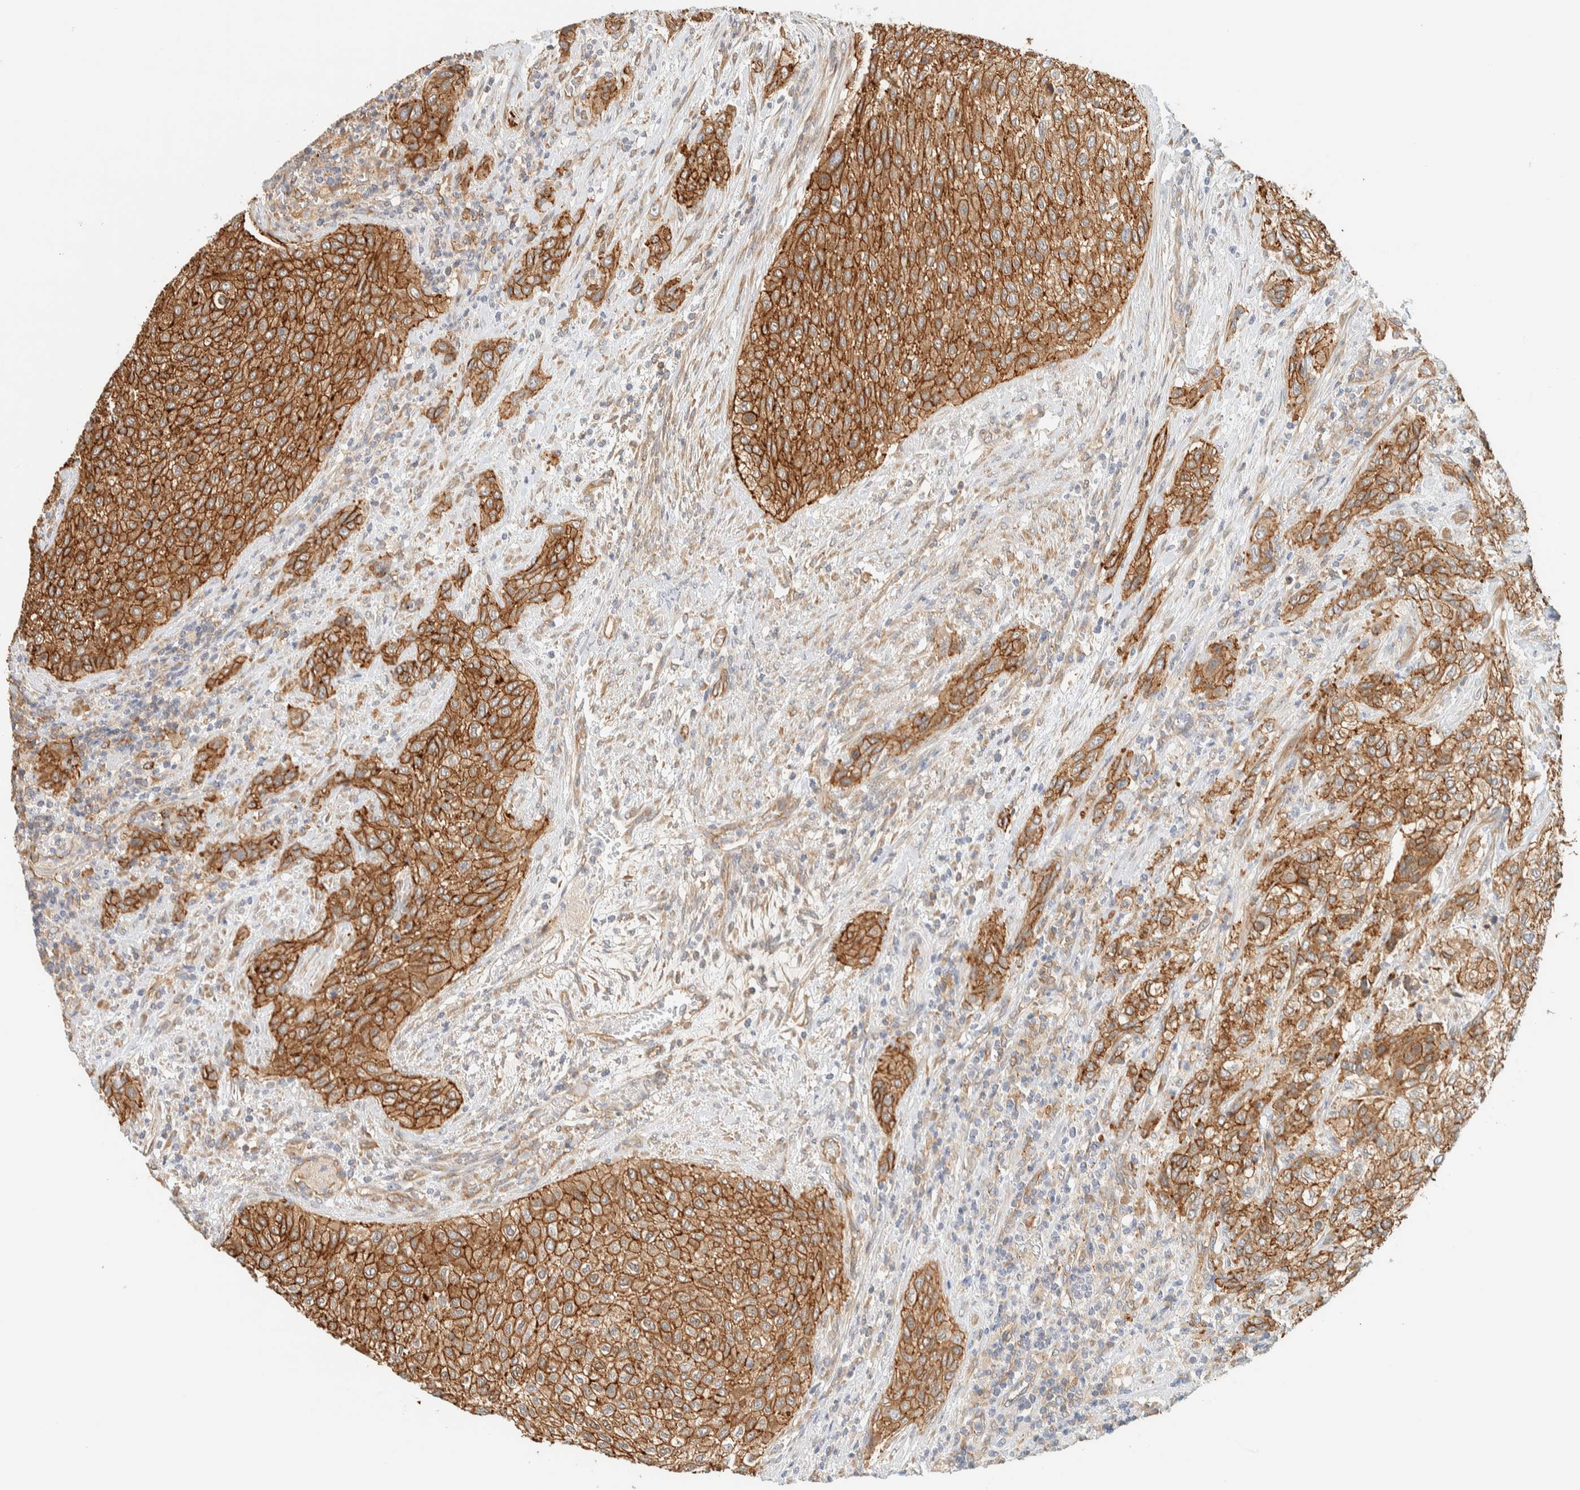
{"staining": {"intensity": "moderate", "quantity": ">75%", "location": "cytoplasmic/membranous"}, "tissue": "urothelial cancer", "cell_type": "Tumor cells", "image_type": "cancer", "snomed": [{"axis": "morphology", "description": "Urothelial carcinoma, Low grade"}, {"axis": "morphology", "description": "Urothelial carcinoma, High grade"}, {"axis": "topography", "description": "Urinary bladder"}], "caption": "This histopathology image demonstrates immunohistochemistry staining of low-grade urothelial carcinoma, with medium moderate cytoplasmic/membranous expression in approximately >75% of tumor cells.", "gene": "LIMA1", "patient": {"sex": "male", "age": 35}}